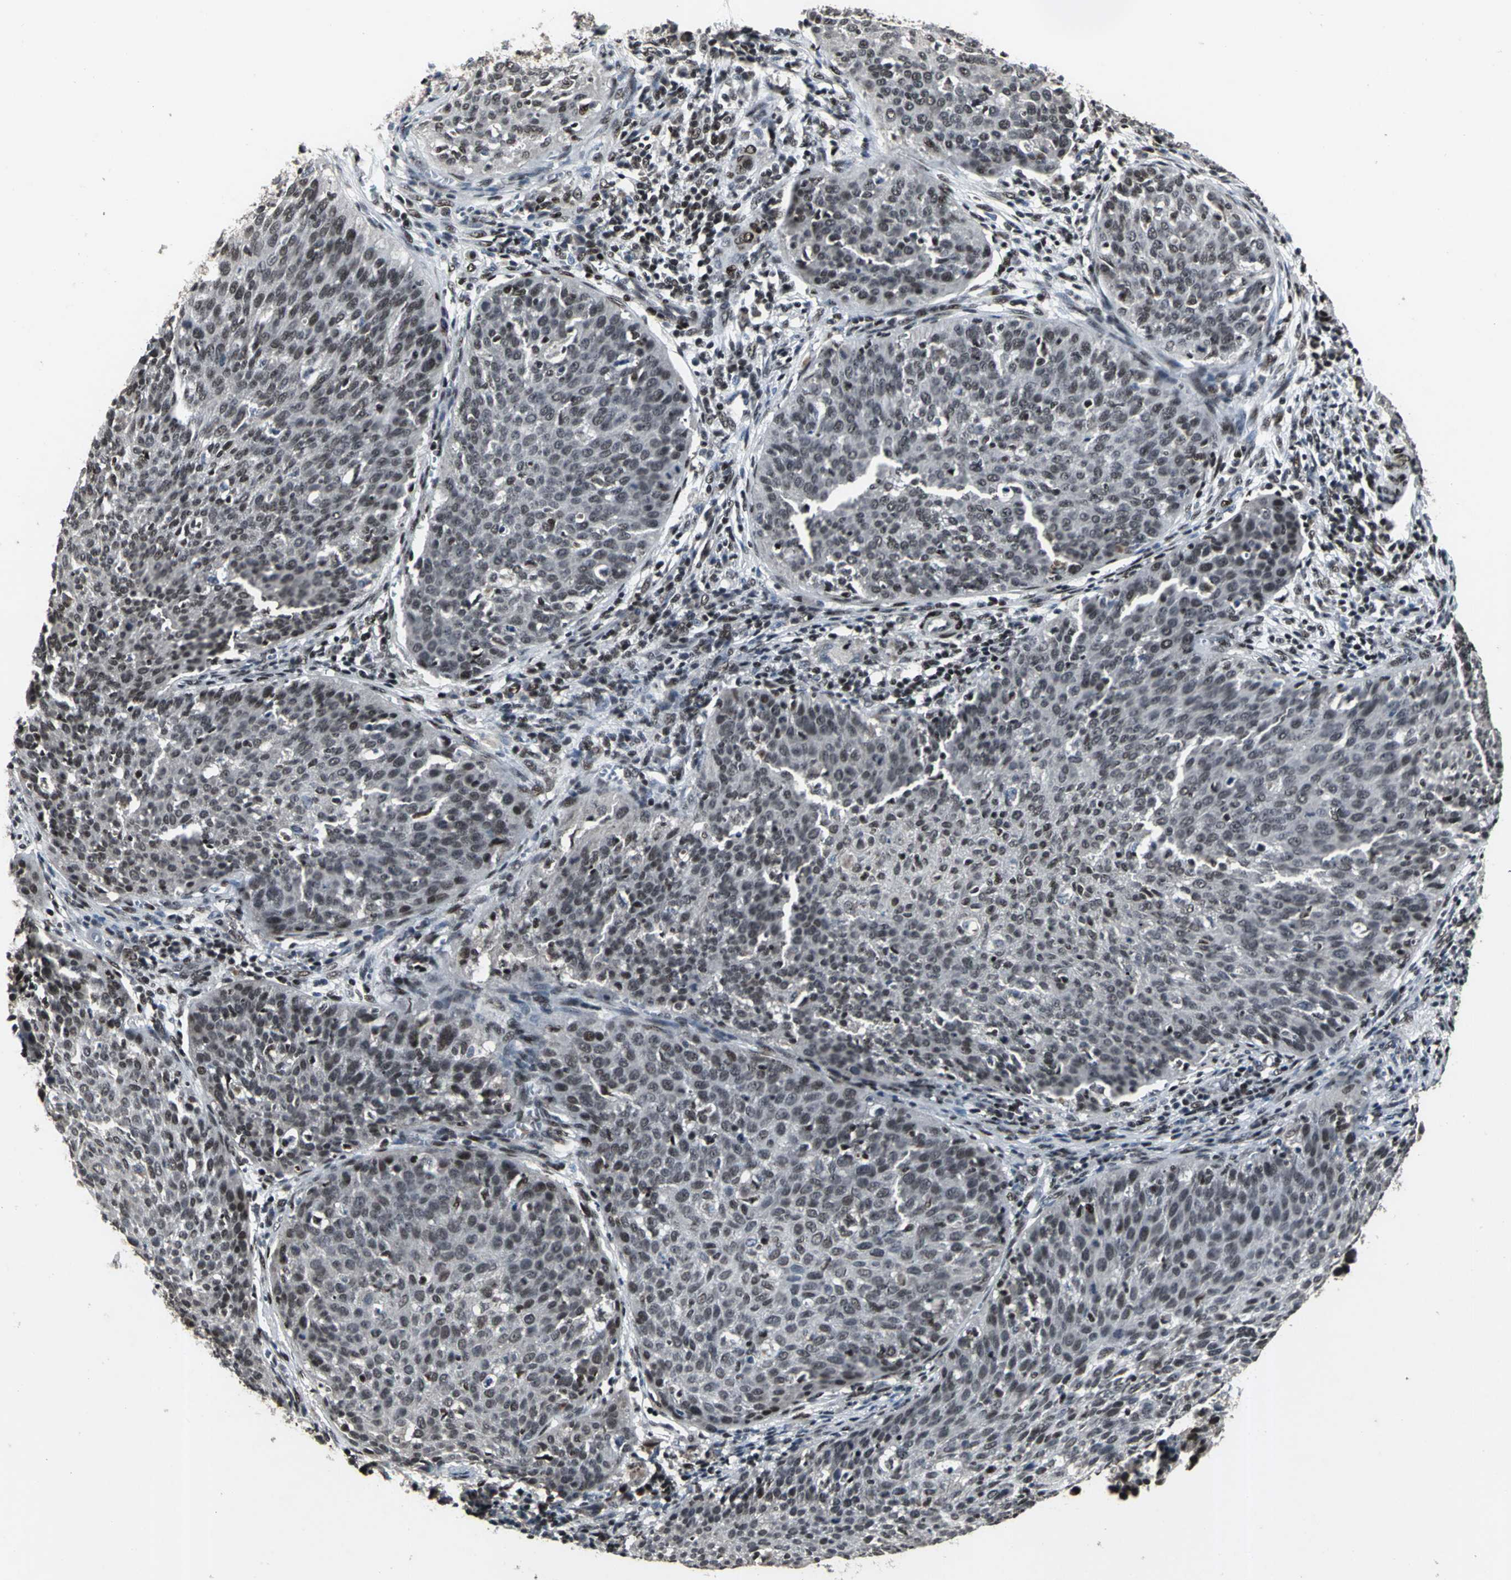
{"staining": {"intensity": "weak", "quantity": ">75%", "location": "nuclear"}, "tissue": "cervical cancer", "cell_type": "Tumor cells", "image_type": "cancer", "snomed": [{"axis": "morphology", "description": "Squamous cell carcinoma, NOS"}, {"axis": "topography", "description": "Cervix"}], "caption": "Immunohistochemical staining of human squamous cell carcinoma (cervical) displays low levels of weak nuclear staining in approximately >75% of tumor cells. The staining is performed using DAB brown chromogen to label protein expression. The nuclei are counter-stained blue using hematoxylin.", "gene": "SRF", "patient": {"sex": "female", "age": 38}}